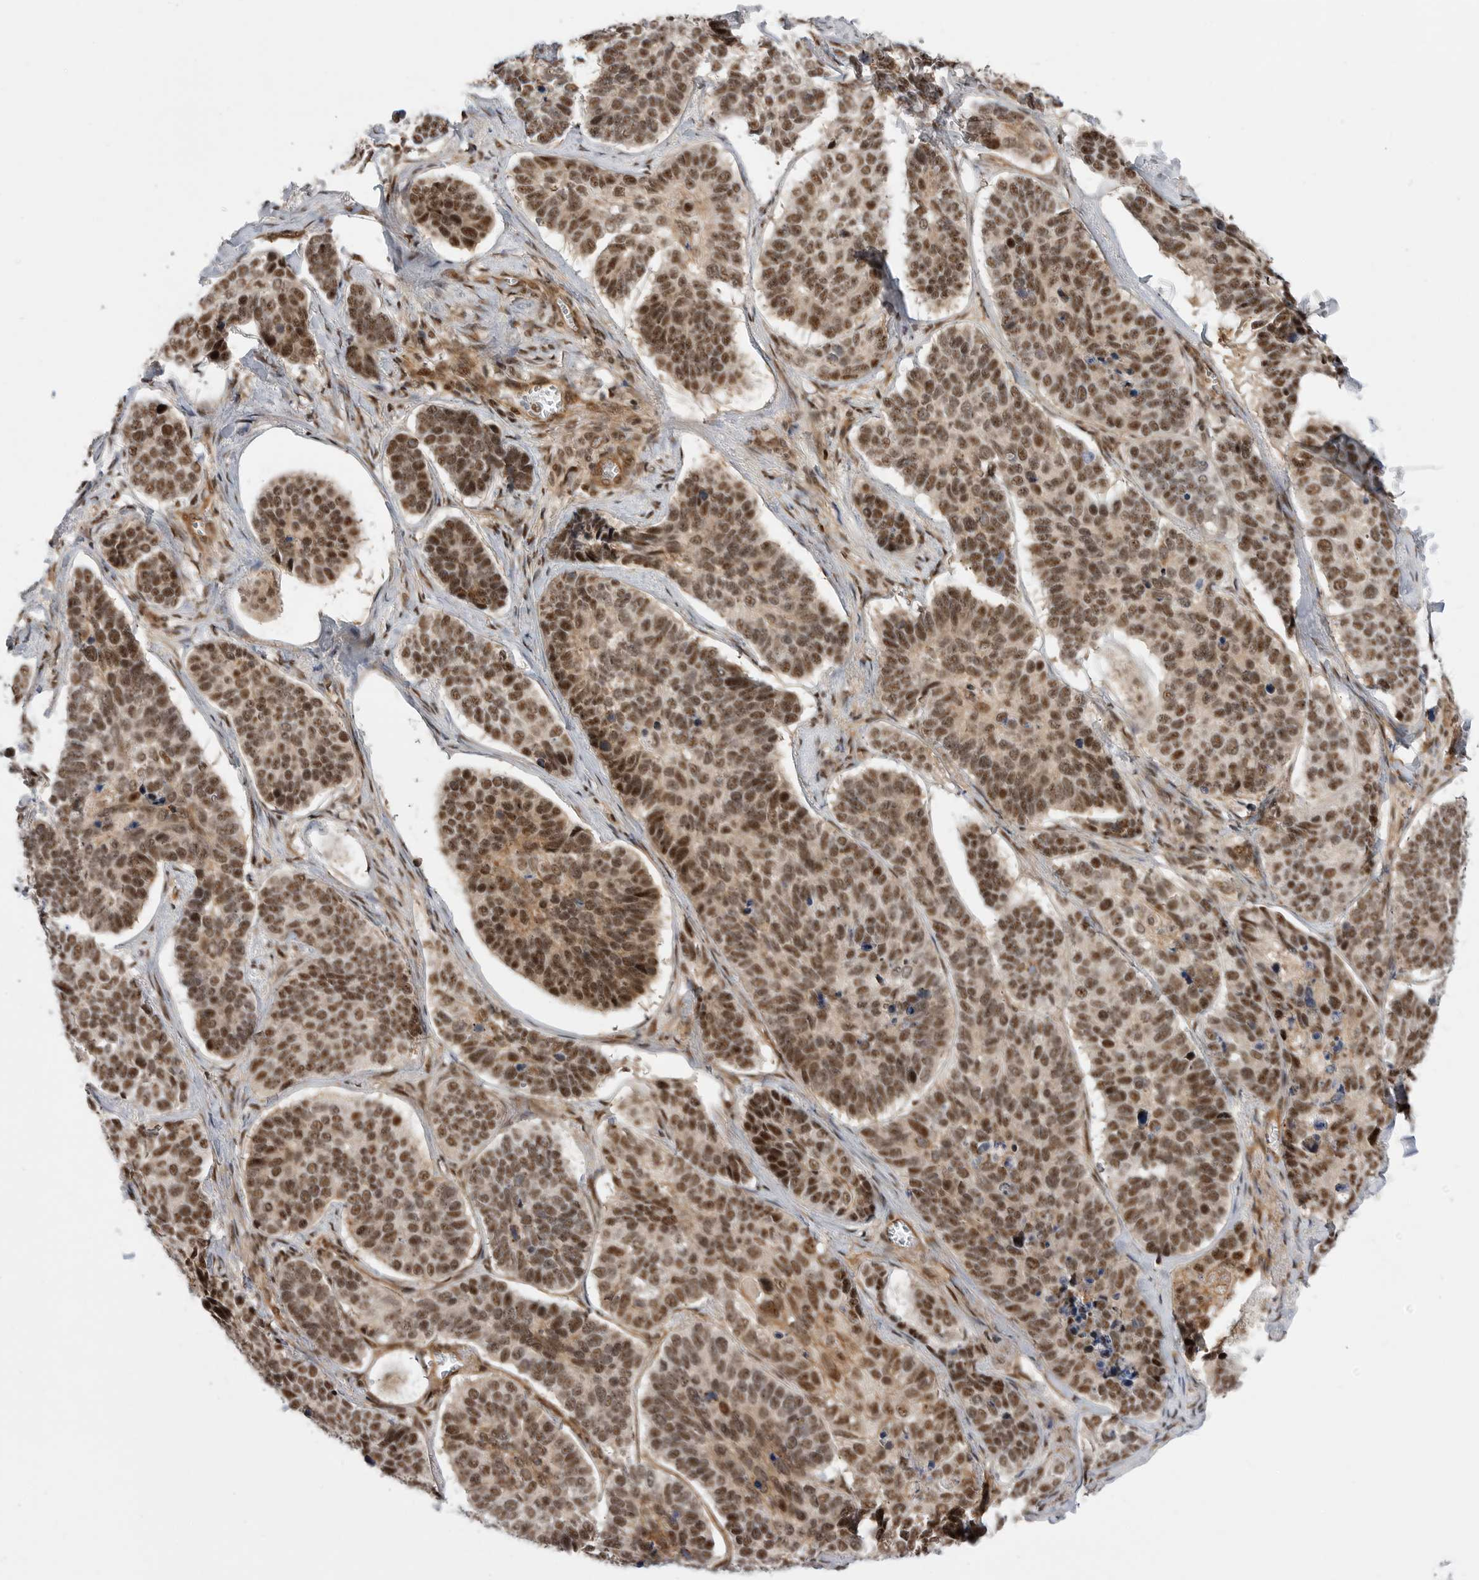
{"staining": {"intensity": "moderate", "quantity": ">75%", "location": "nuclear"}, "tissue": "skin cancer", "cell_type": "Tumor cells", "image_type": "cancer", "snomed": [{"axis": "morphology", "description": "Basal cell carcinoma"}, {"axis": "topography", "description": "Skin"}], "caption": "The image demonstrates staining of basal cell carcinoma (skin), revealing moderate nuclear protein positivity (brown color) within tumor cells. The staining is performed using DAB brown chromogen to label protein expression. The nuclei are counter-stained blue using hematoxylin.", "gene": "GPATCH2", "patient": {"sex": "male", "age": 62}}